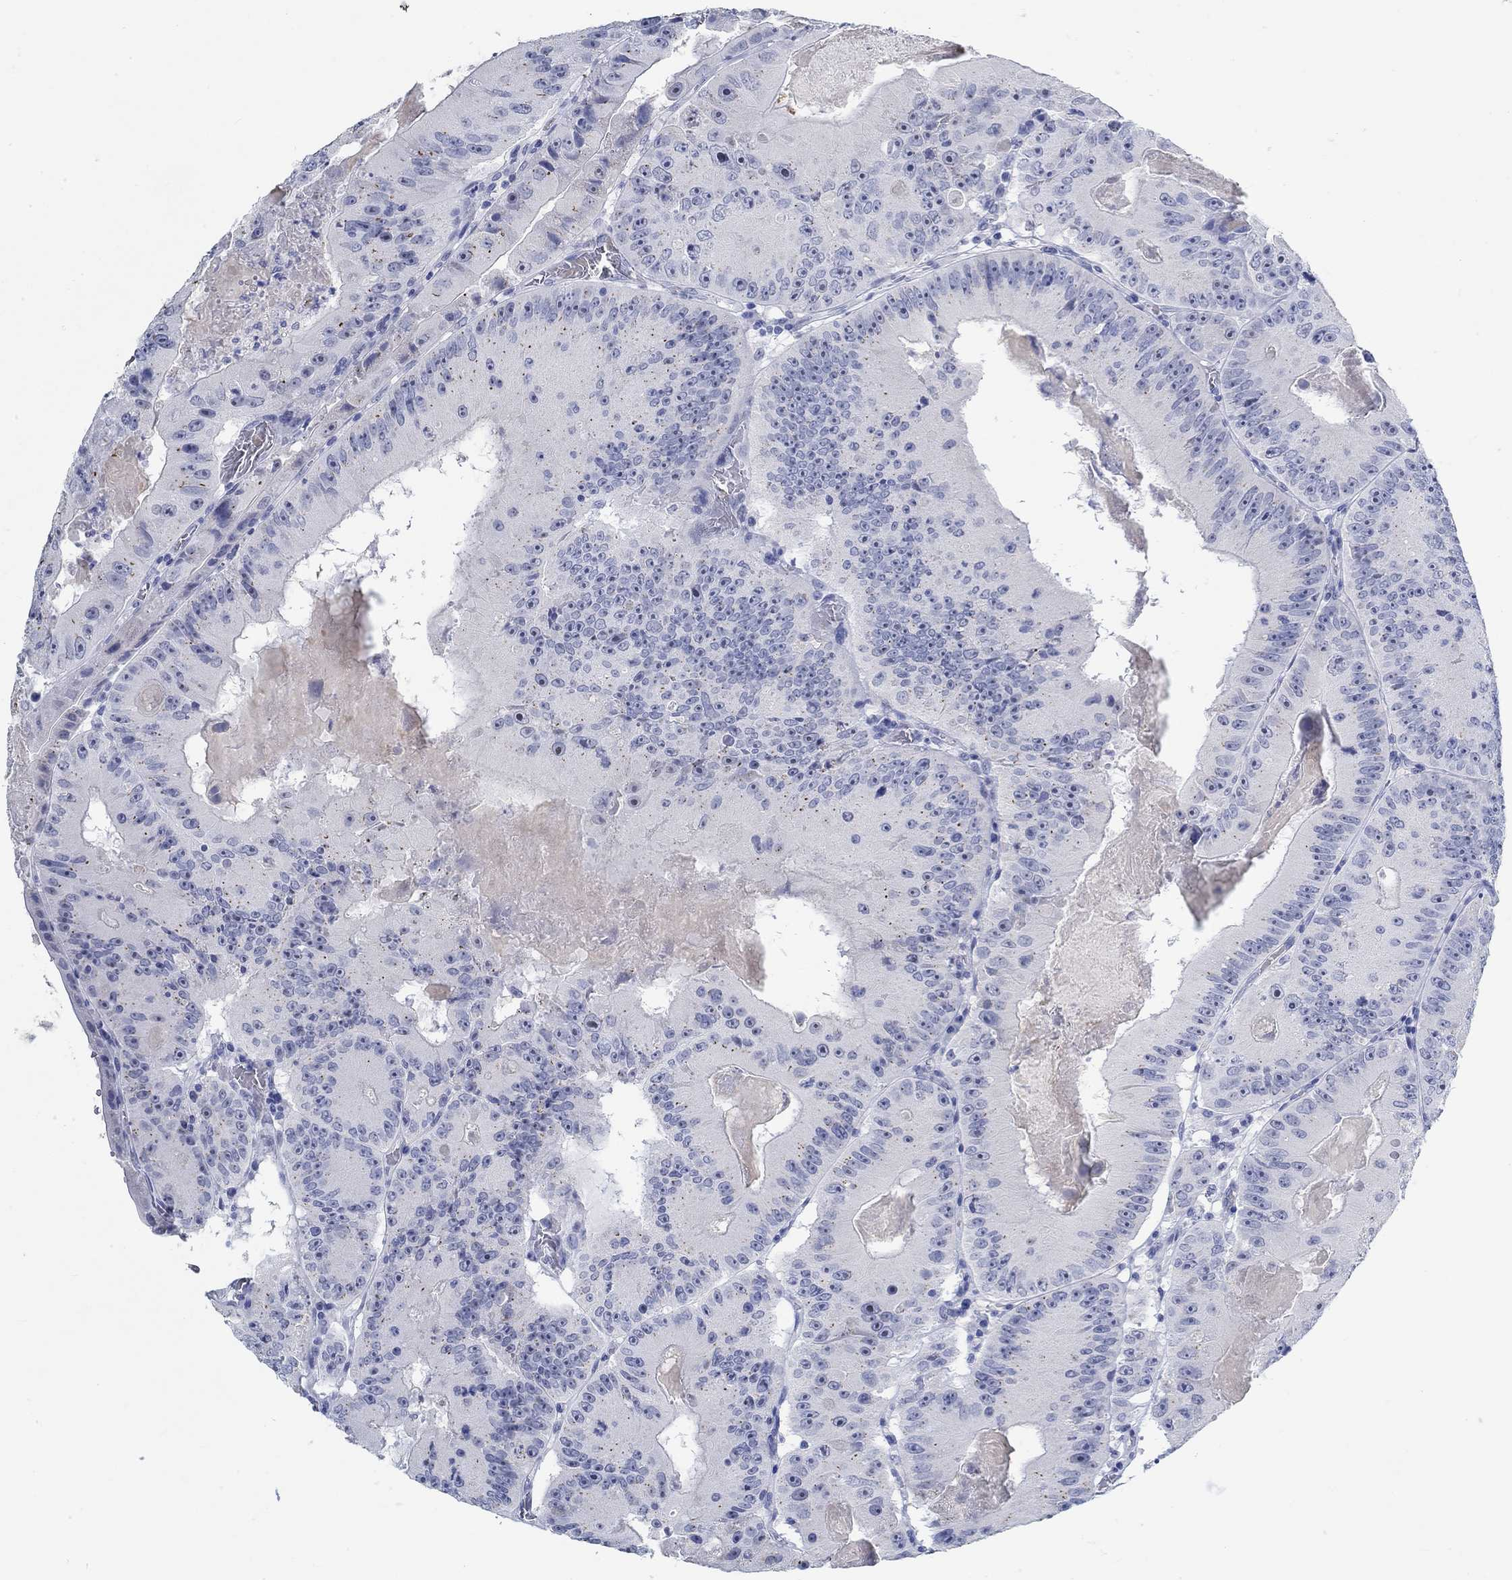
{"staining": {"intensity": "negative", "quantity": "none", "location": "none"}, "tissue": "colorectal cancer", "cell_type": "Tumor cells", "image_type": "cancer", "snomed": [{"axis": "morphology", "description": "Adenocarcinoma, NOS"}, {"axis": "topography", "description": "Colon"}], "caption": "A micrograph of human colorectal cancer (adenocarcinoma) is negative for staining in tumor cells. The staining is performed using DAB (3,3'-diaminobenzidine) brown chromogen with nuclei counter-stained in using hematoxylin.", "gene": "GRIA3", "patient": {"sex": "female", "age": 86}}